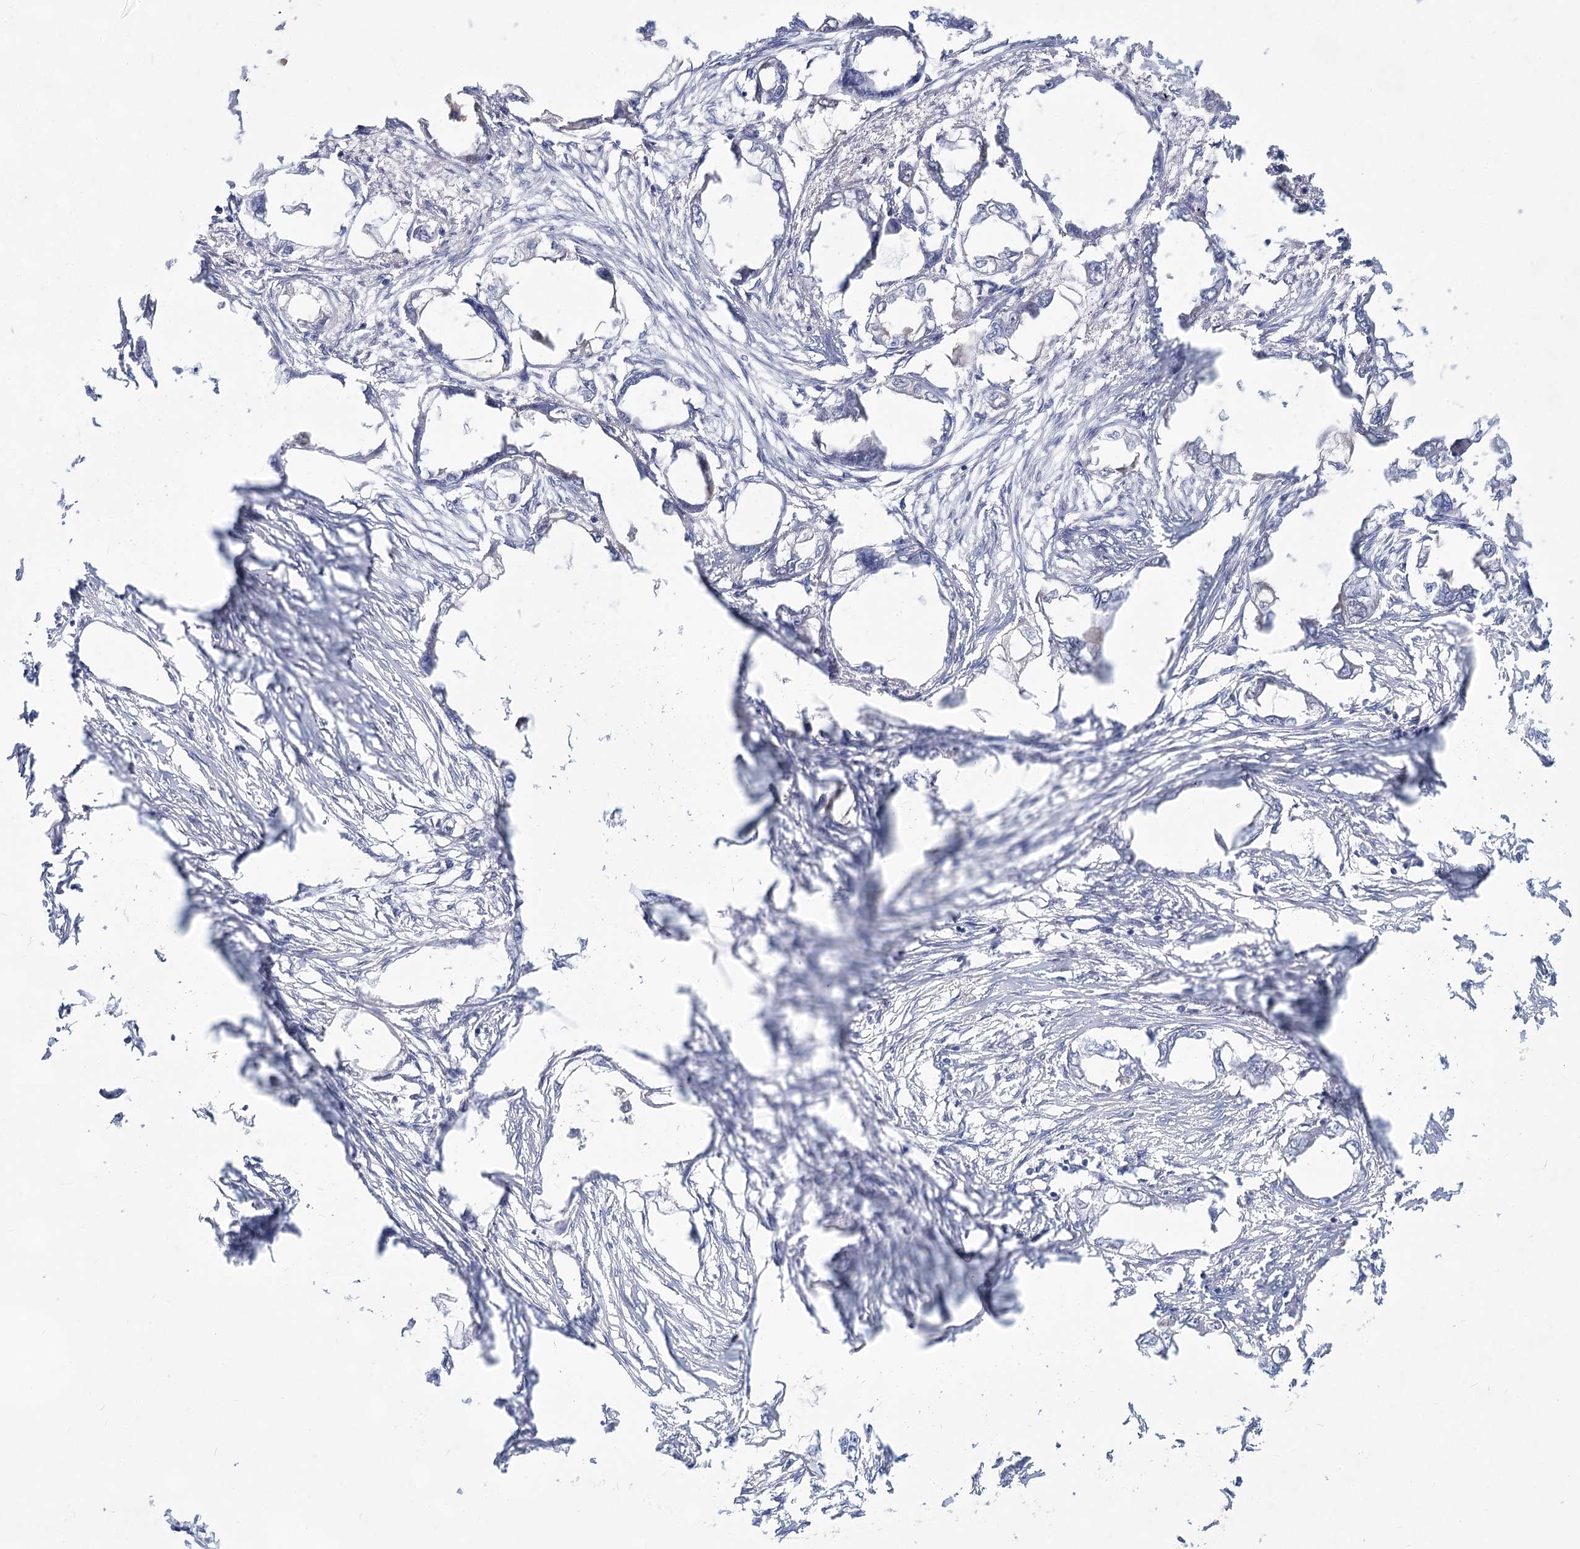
{"staining": {"intensity": "negative", "quantity": "none", "location": "none"}, "tissue": "endometrial cancer", "cell_type": "Tumor cells", "image_type": "cancer", "snomed": [{"axis": "morphology", "description": "Adenocarcinoma, NOS"}, {"axis": "morphology", "description": "Adenocarcinoma, metastatic, NOS"}, {"axis": "topography", "description": "Adipose tissue"}, {"axis": "topography", "description": "Endometrium"}], "caption": "Endometrial cancer was stained to show a protein in brown. There is no significant expression in tumor cells.", "gene": "TASOR2", "patient": {"sex": "female", "age": 67}}